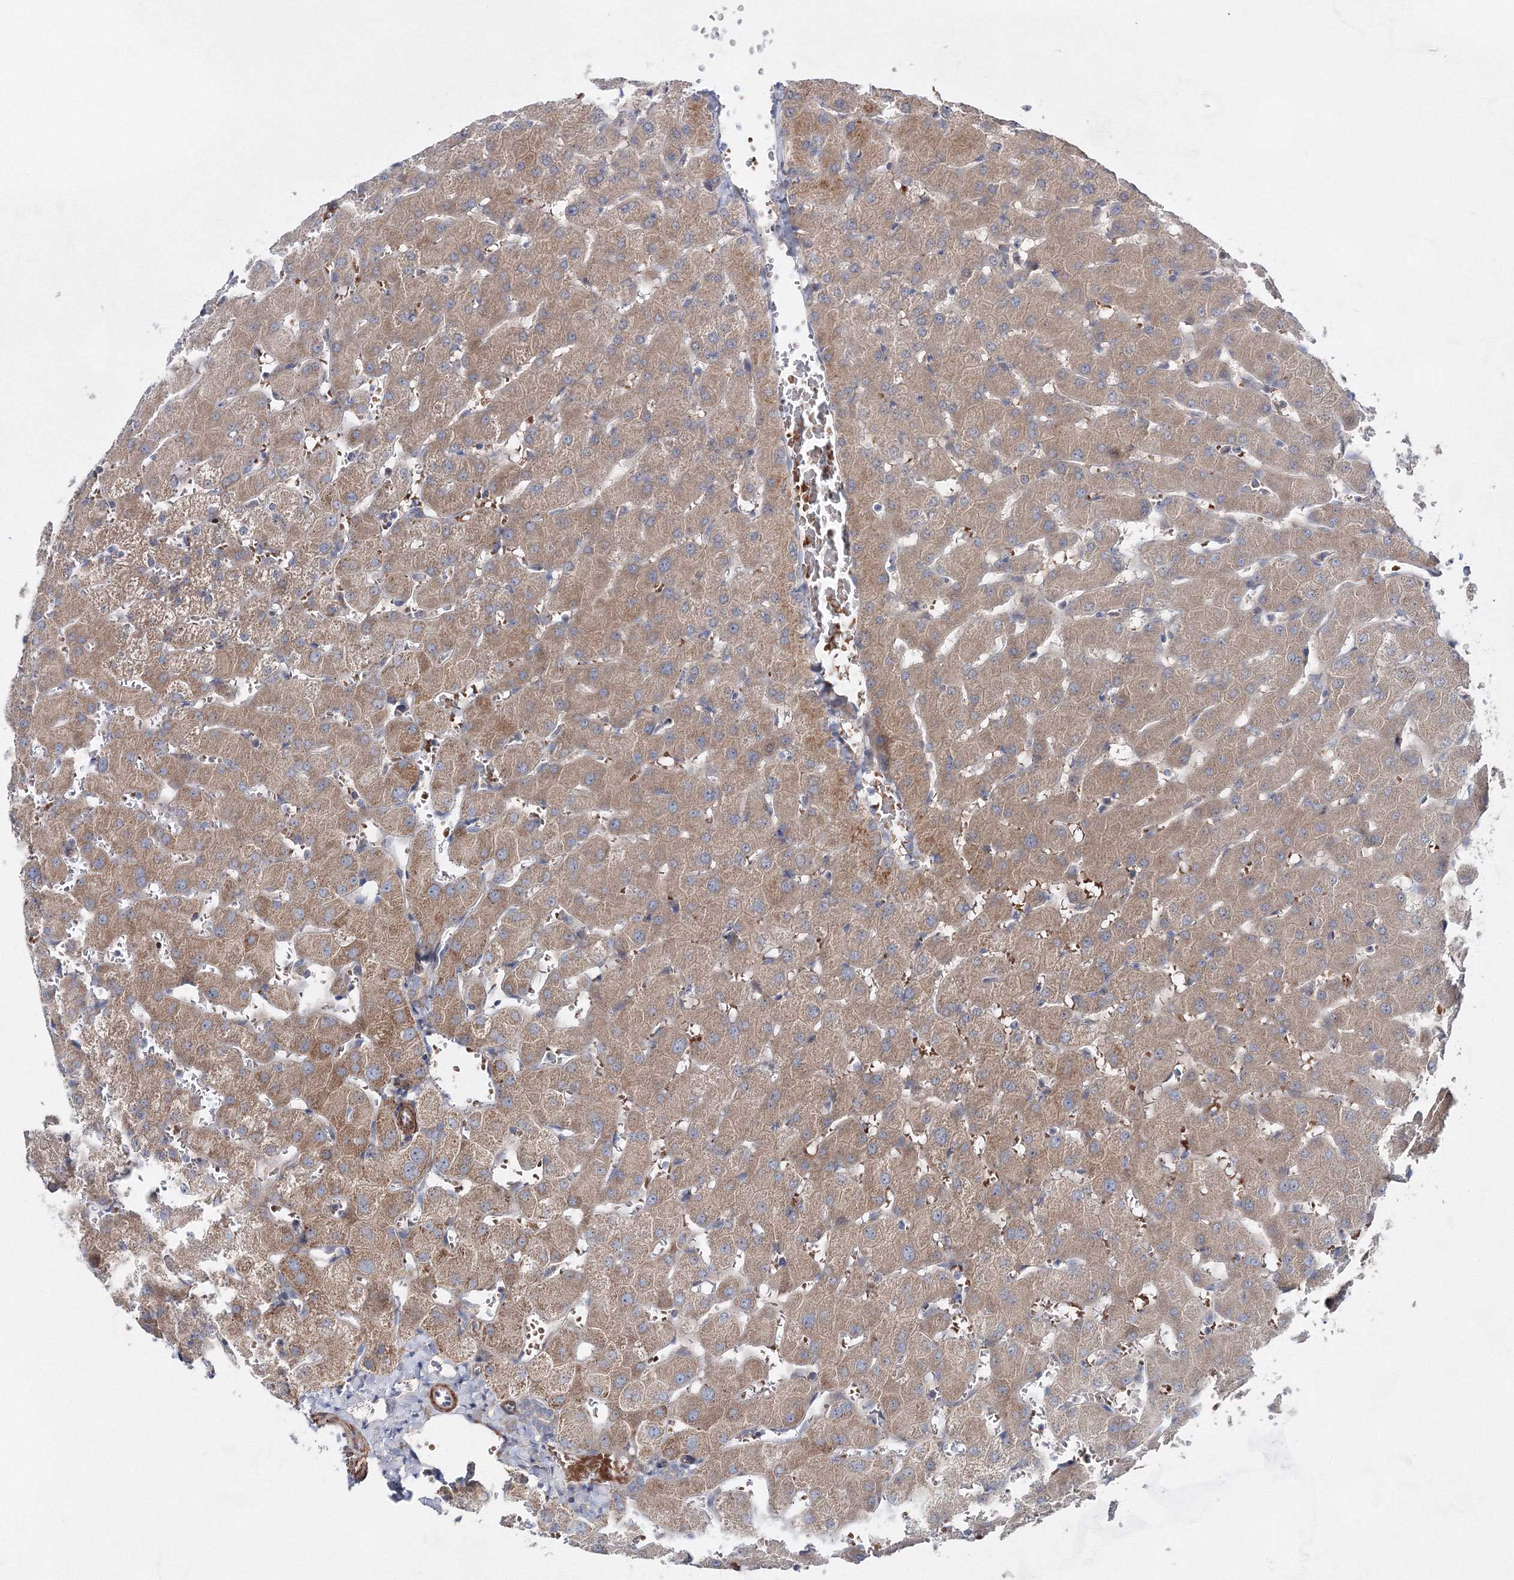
{"staining": {"intensity": "negative", "quantity": "none", "location": "none"}, "tissue": "liver", "cell_type": "Cholangiocytes", "image_type": "normal", "snomed": [{"axis": "morphology", "description": "Normal tissue, NOS"}, {"axis": "topography", "description": "Liver"}], "caption": "This is an immunohistochemistry (IHC) micrograph of benign human liver. There is no expression in cholangiocytes.", "gene": "GFM1", "patient": {"sex": "female", "age": 63}}